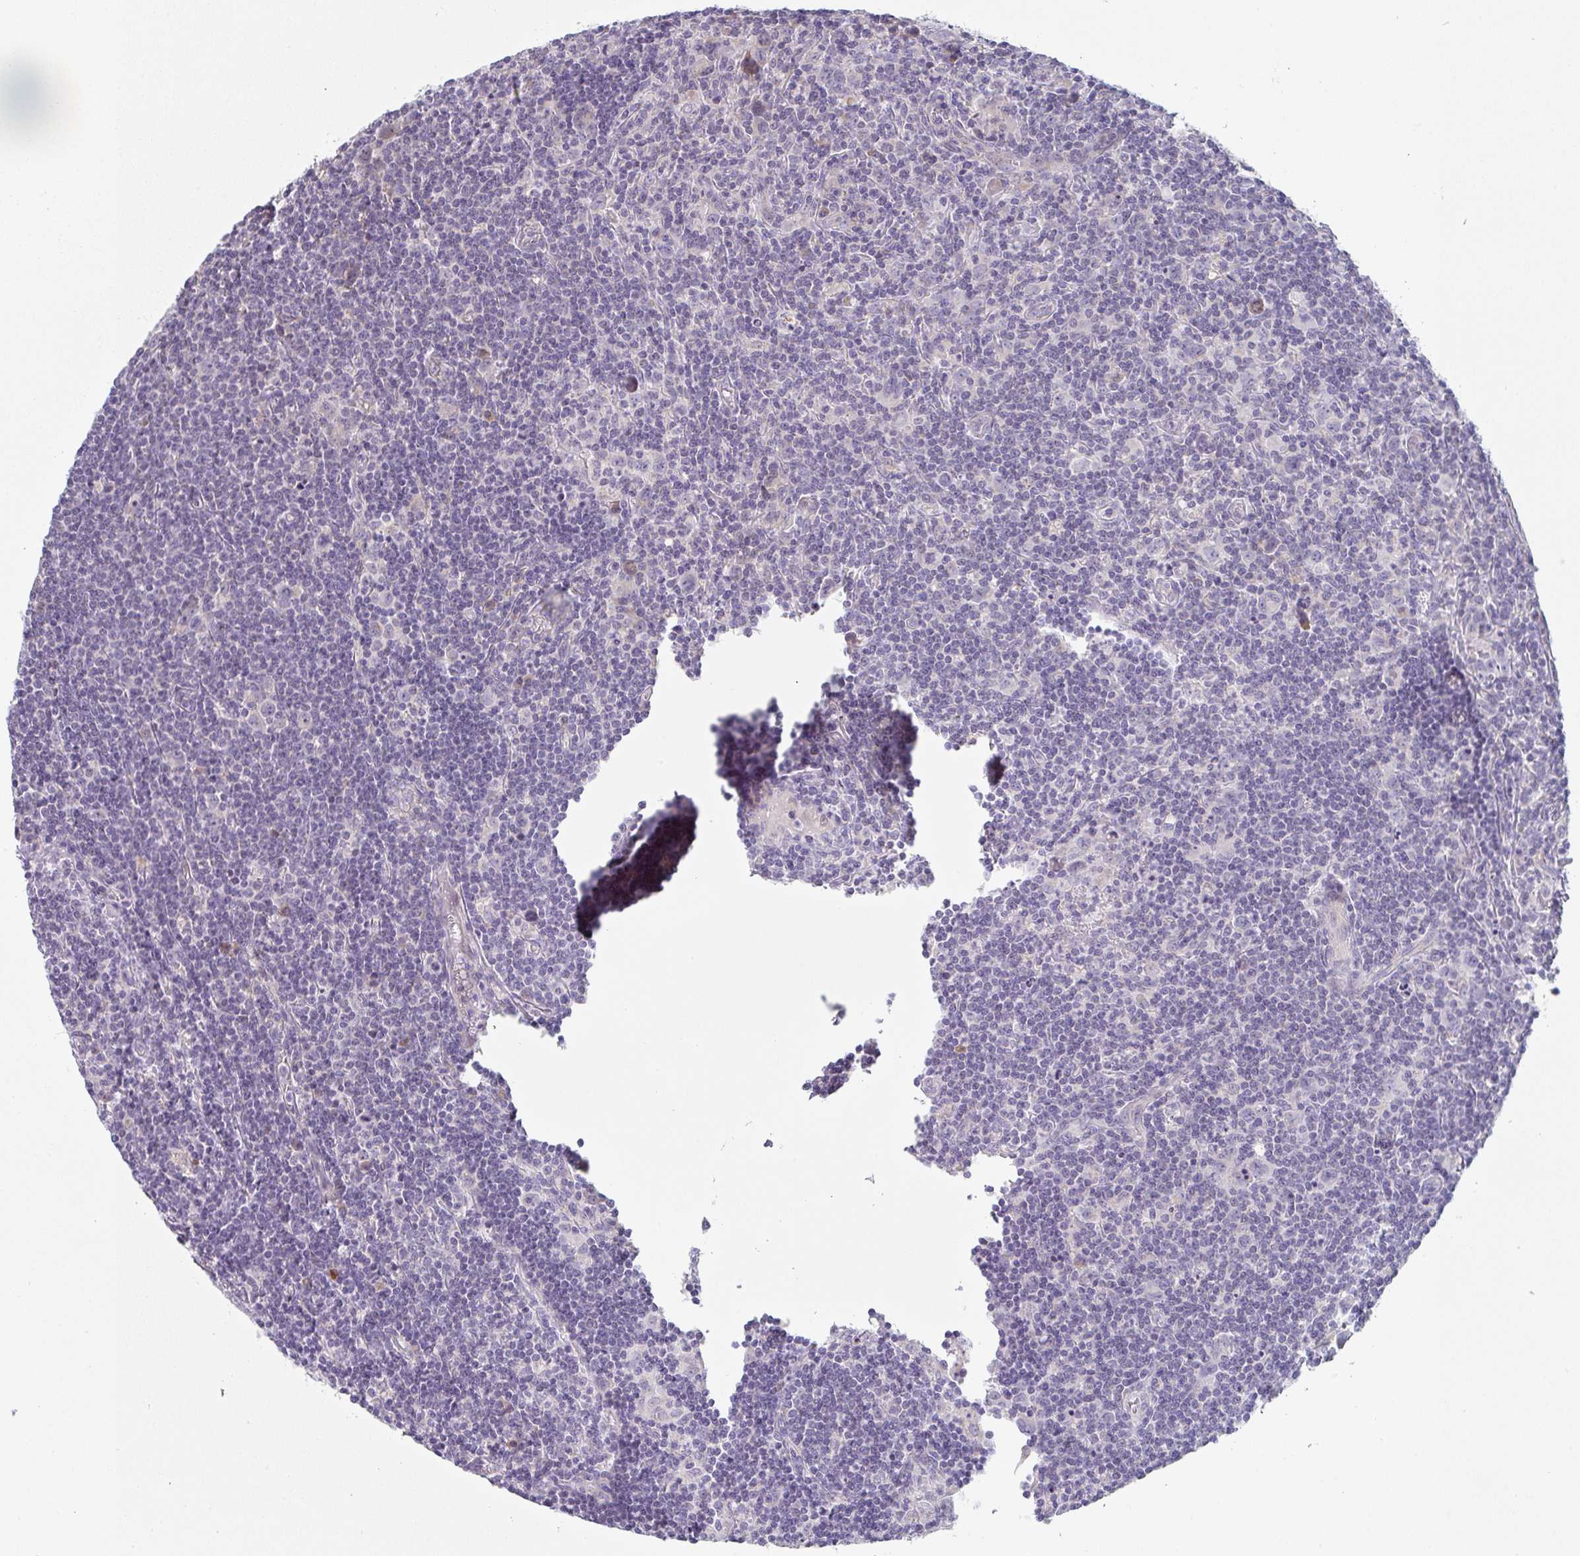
{"staining": {"intensity": "negative", "quantity": "none", "location": "none"}, "tissue": "lymphoma", "cell_type": "Tumor cells", "image_type": "cancer", "snomed": [{"axis": "morphology", "description": "Hodgkin's disease, NOS"}, {"axis": "topography", "description": "Lymph node"}], "caption": "A micrograph of human lymphoma is negative for staining in tumor cells.", "gene": "CACNA1S", "patient": {"sex": "female", "age": 18}}